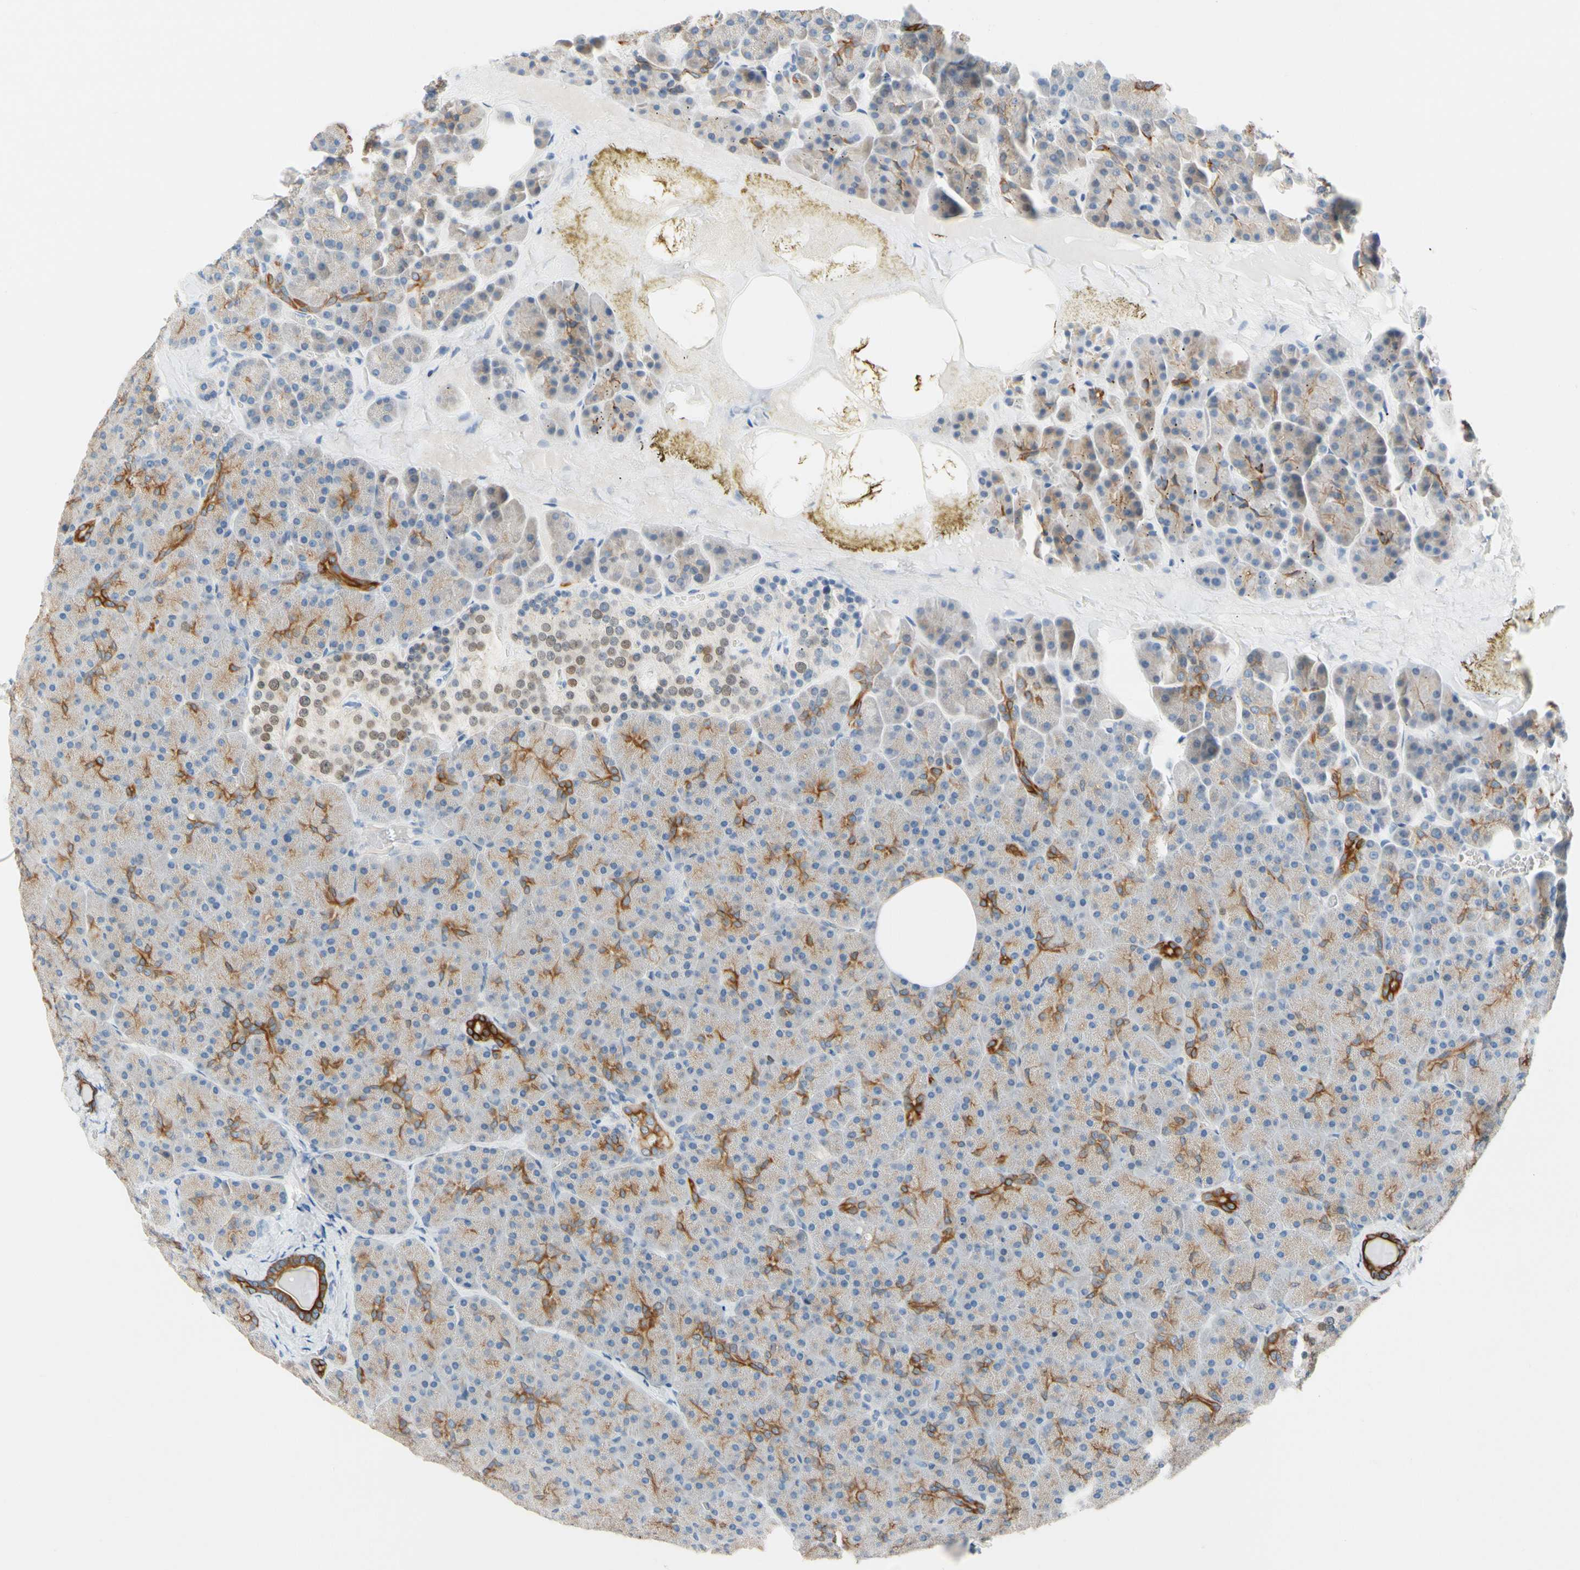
{"staining": {"intensity": "strong", "quantity": "25%-75%", "location": "cytoplasmic/membranous"}, "tissue": "pancreas", "cell_type": "Exocrine glandular cells", "image_type": "normal", "snomed": [{"axis": "morphology", "description": "Normal tissue, NOS"}, {"axis": "topography", "description": "Pancreas"}], "caption": "DAB (3,3'-diaminobenzidine) immunohistochemical staining of normal pancreas displays strong cytoplasmic/membranous protein positivity in approximately 25%-75% of exocrine glandular cells. (IHC, brightfield microscopy, high magnification).", "gene": "ZNF132", "patient": {"sex": "female", "age": 35}}